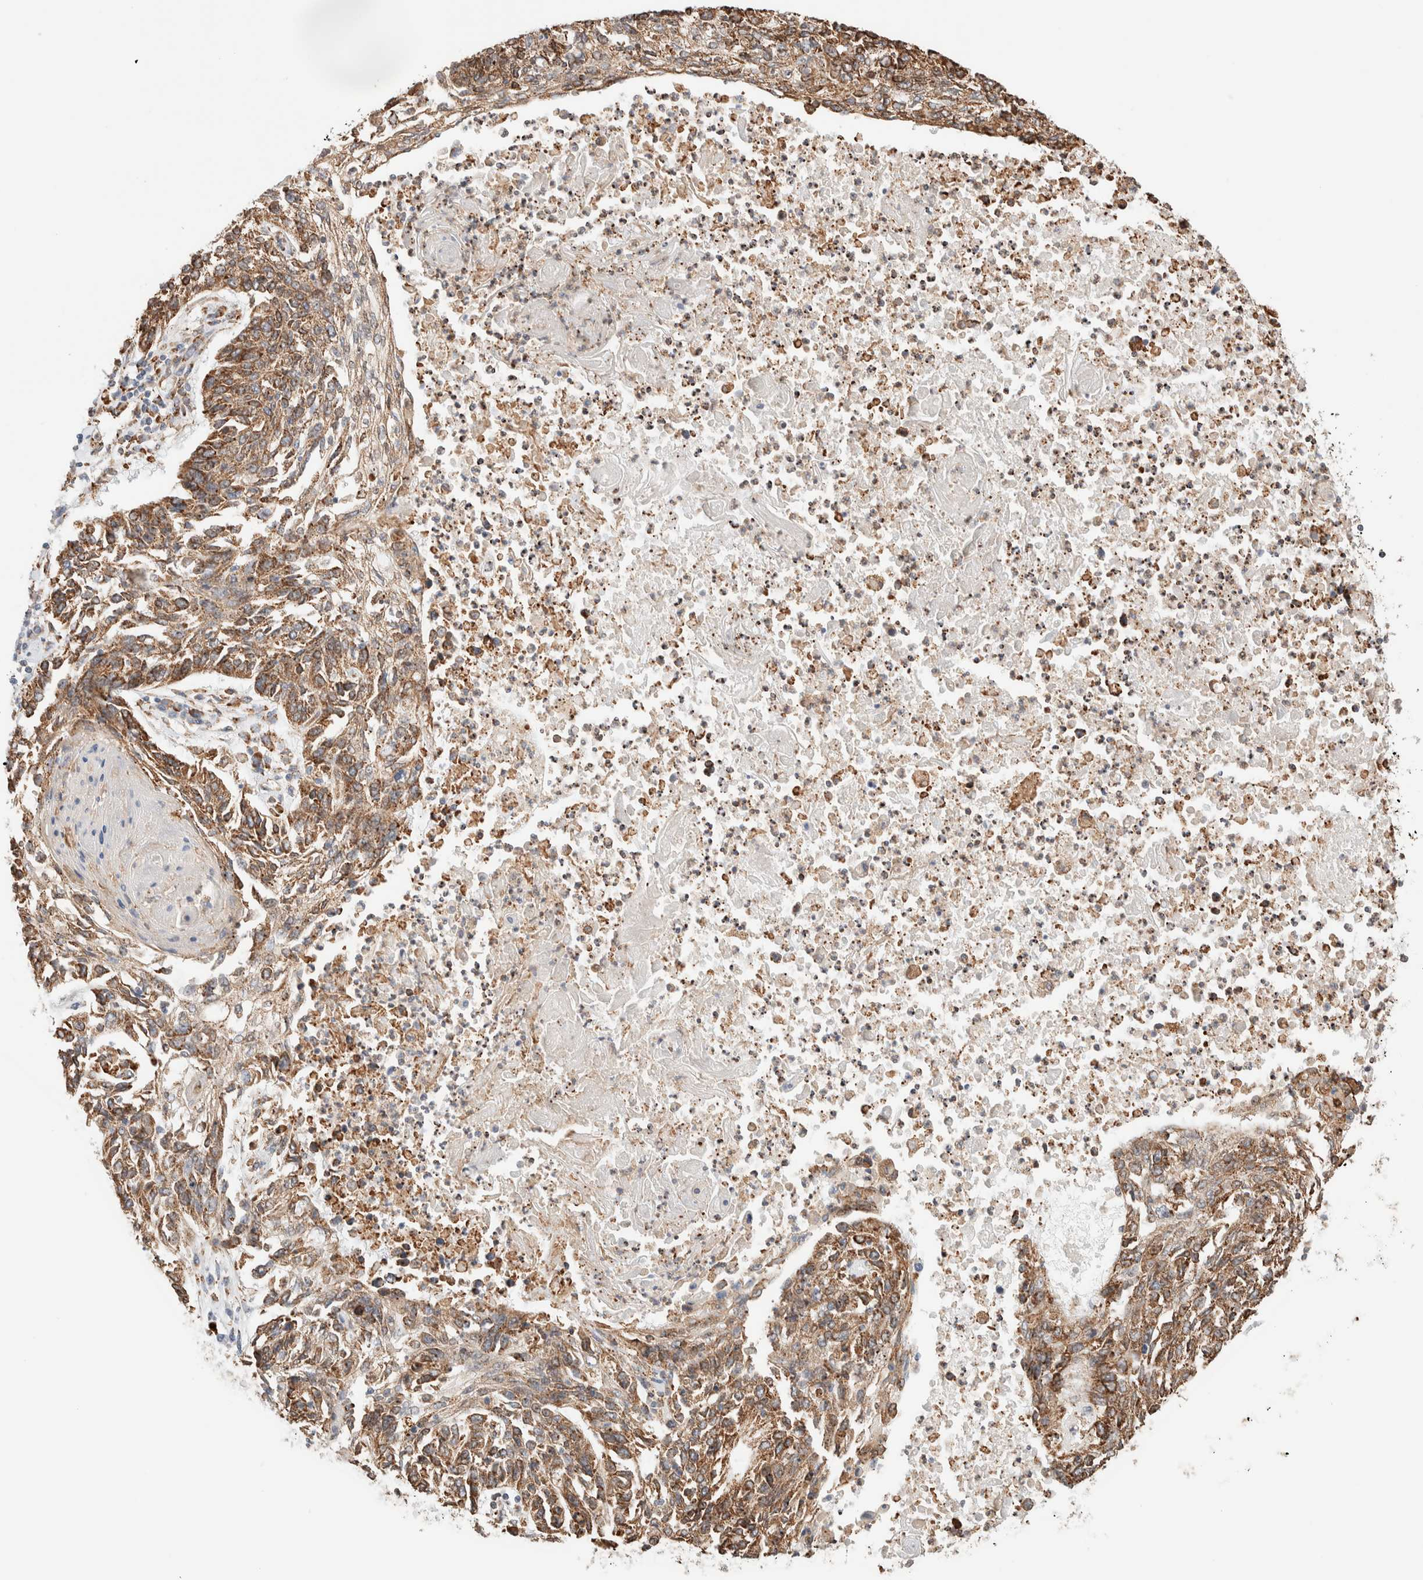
{"staining": {"intensity": "moderate", "quantity": ">75%", "location": "cytoplasmic/membranous"}, "tissue": "lung cancer", "cell_type": "Tumor cells", "image_type": "cancer", "snomed": [{"axis": "morphology", "description": "Normal tissue, NOS"}, {"axis": "morphology", "description": "Squamous cell carcinoma, NOS"}, {"axis": "topography", "description": "Cartilage tissue"}, {"axis": "topography", "description": "Bronchus"}, {"axis": "topography", "description": "Lung"}], "caption": "High-magnification brightfield microscopy of lung squamous cell carcinoma stained with DAB (3,3'-diaminobenzidine) (brown) and counterstained with hematoxylin (blue). tumor cells exhibit moderate cytoplasmic/membranous expression is present in approximately>75% of cells.", "gene": "INTS1", "patient": {"sex": "female", "age": 49}}